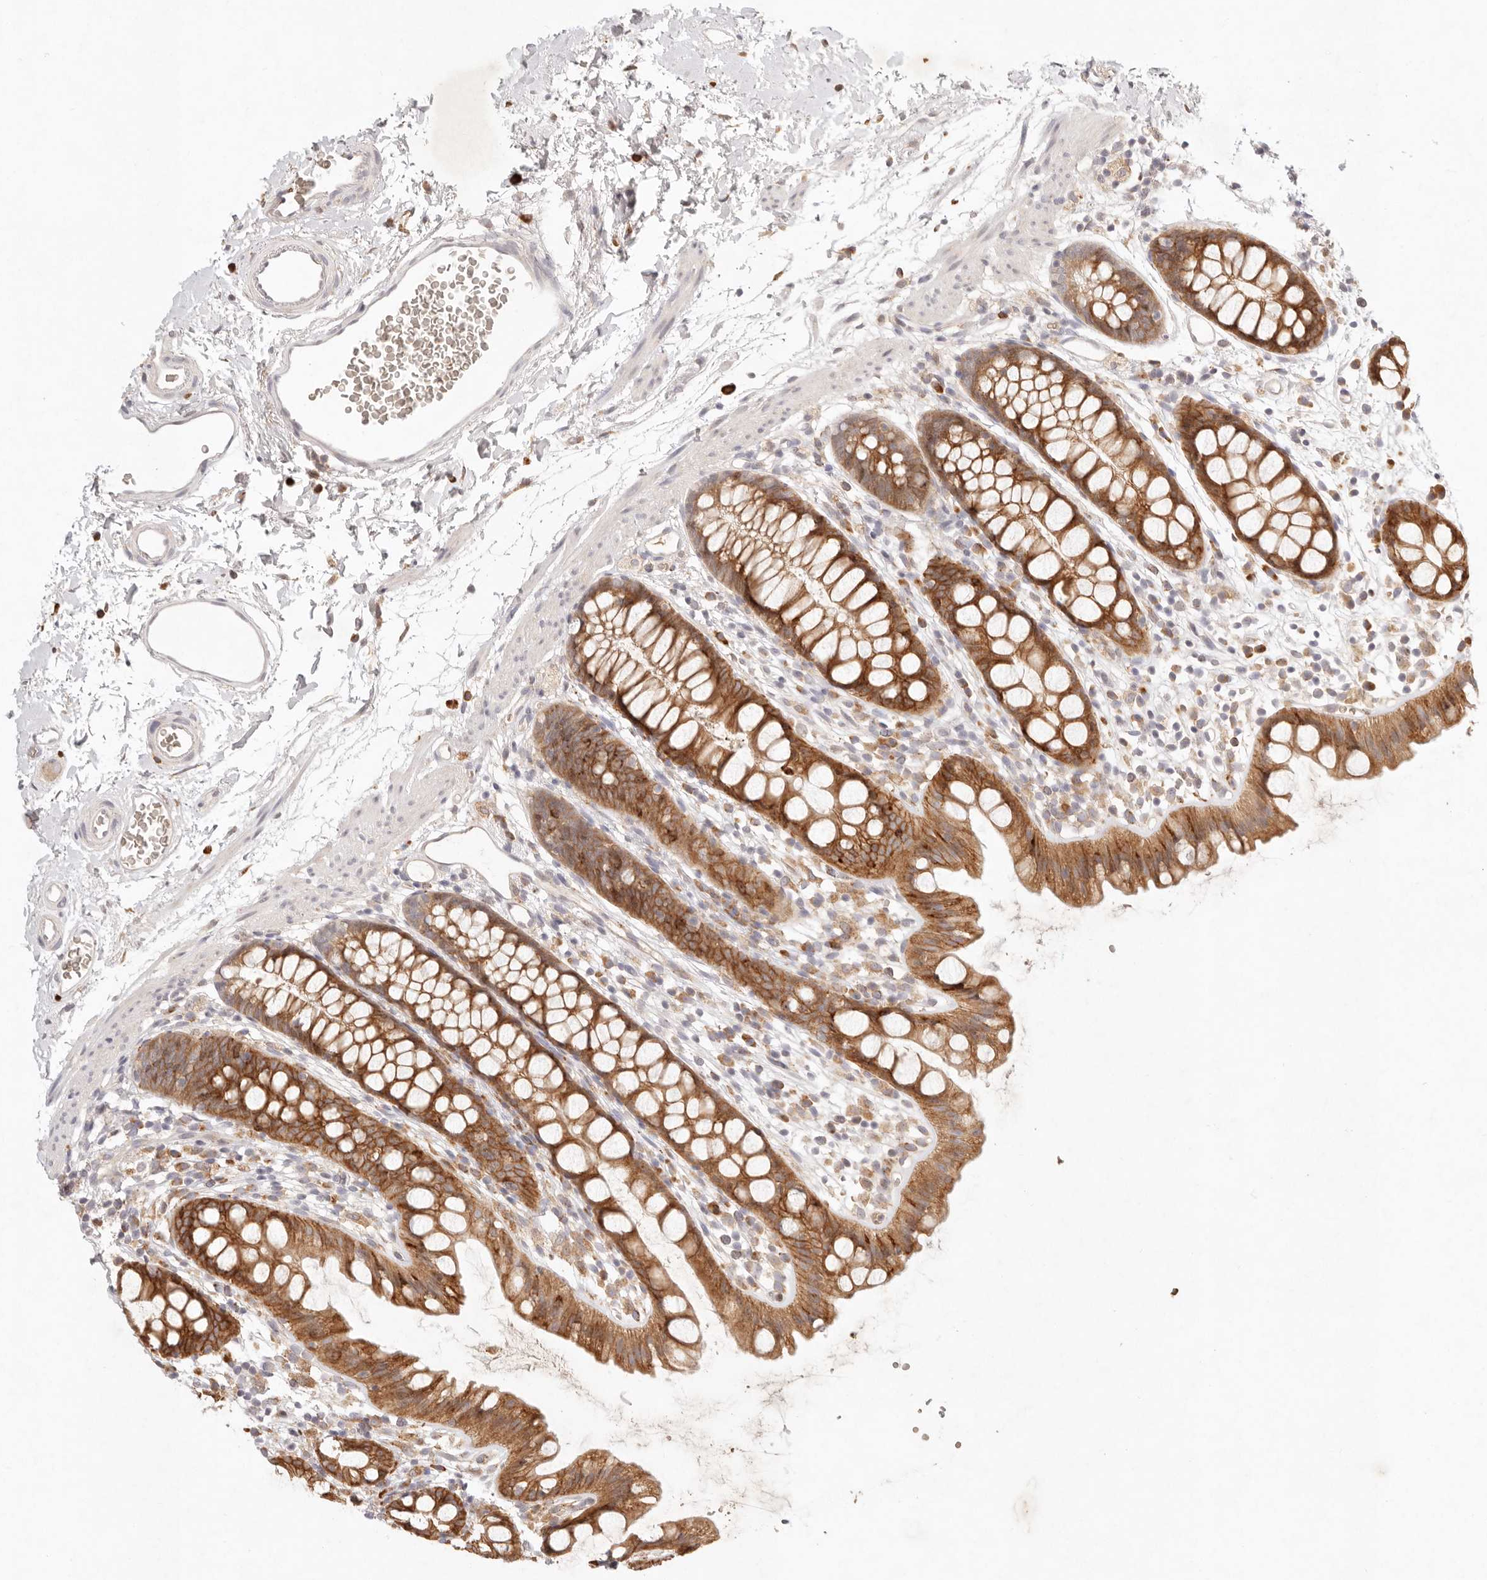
{"staining": {"intensity": "strong", "quantity": ">75%", "location": "cytoplasmic/membranous"}, "tissue": "rectum", "cell_type": "Glandular cells", "image_type": "normal", "snomed": [{"axis": "morphology", "description": "Normal tissue, NOS"}, {"axis": "topography", "description": "Rectum"}], "caption": "Strong cytoplasmic/membranous protein positivity is appreciated in about >75% of glandular cells in rectum. (DAB IHC, brown staining for protein, blue staining for nuclei).", "gene": "C1orf127", "patient": {"sex": "female", "age": 65}}